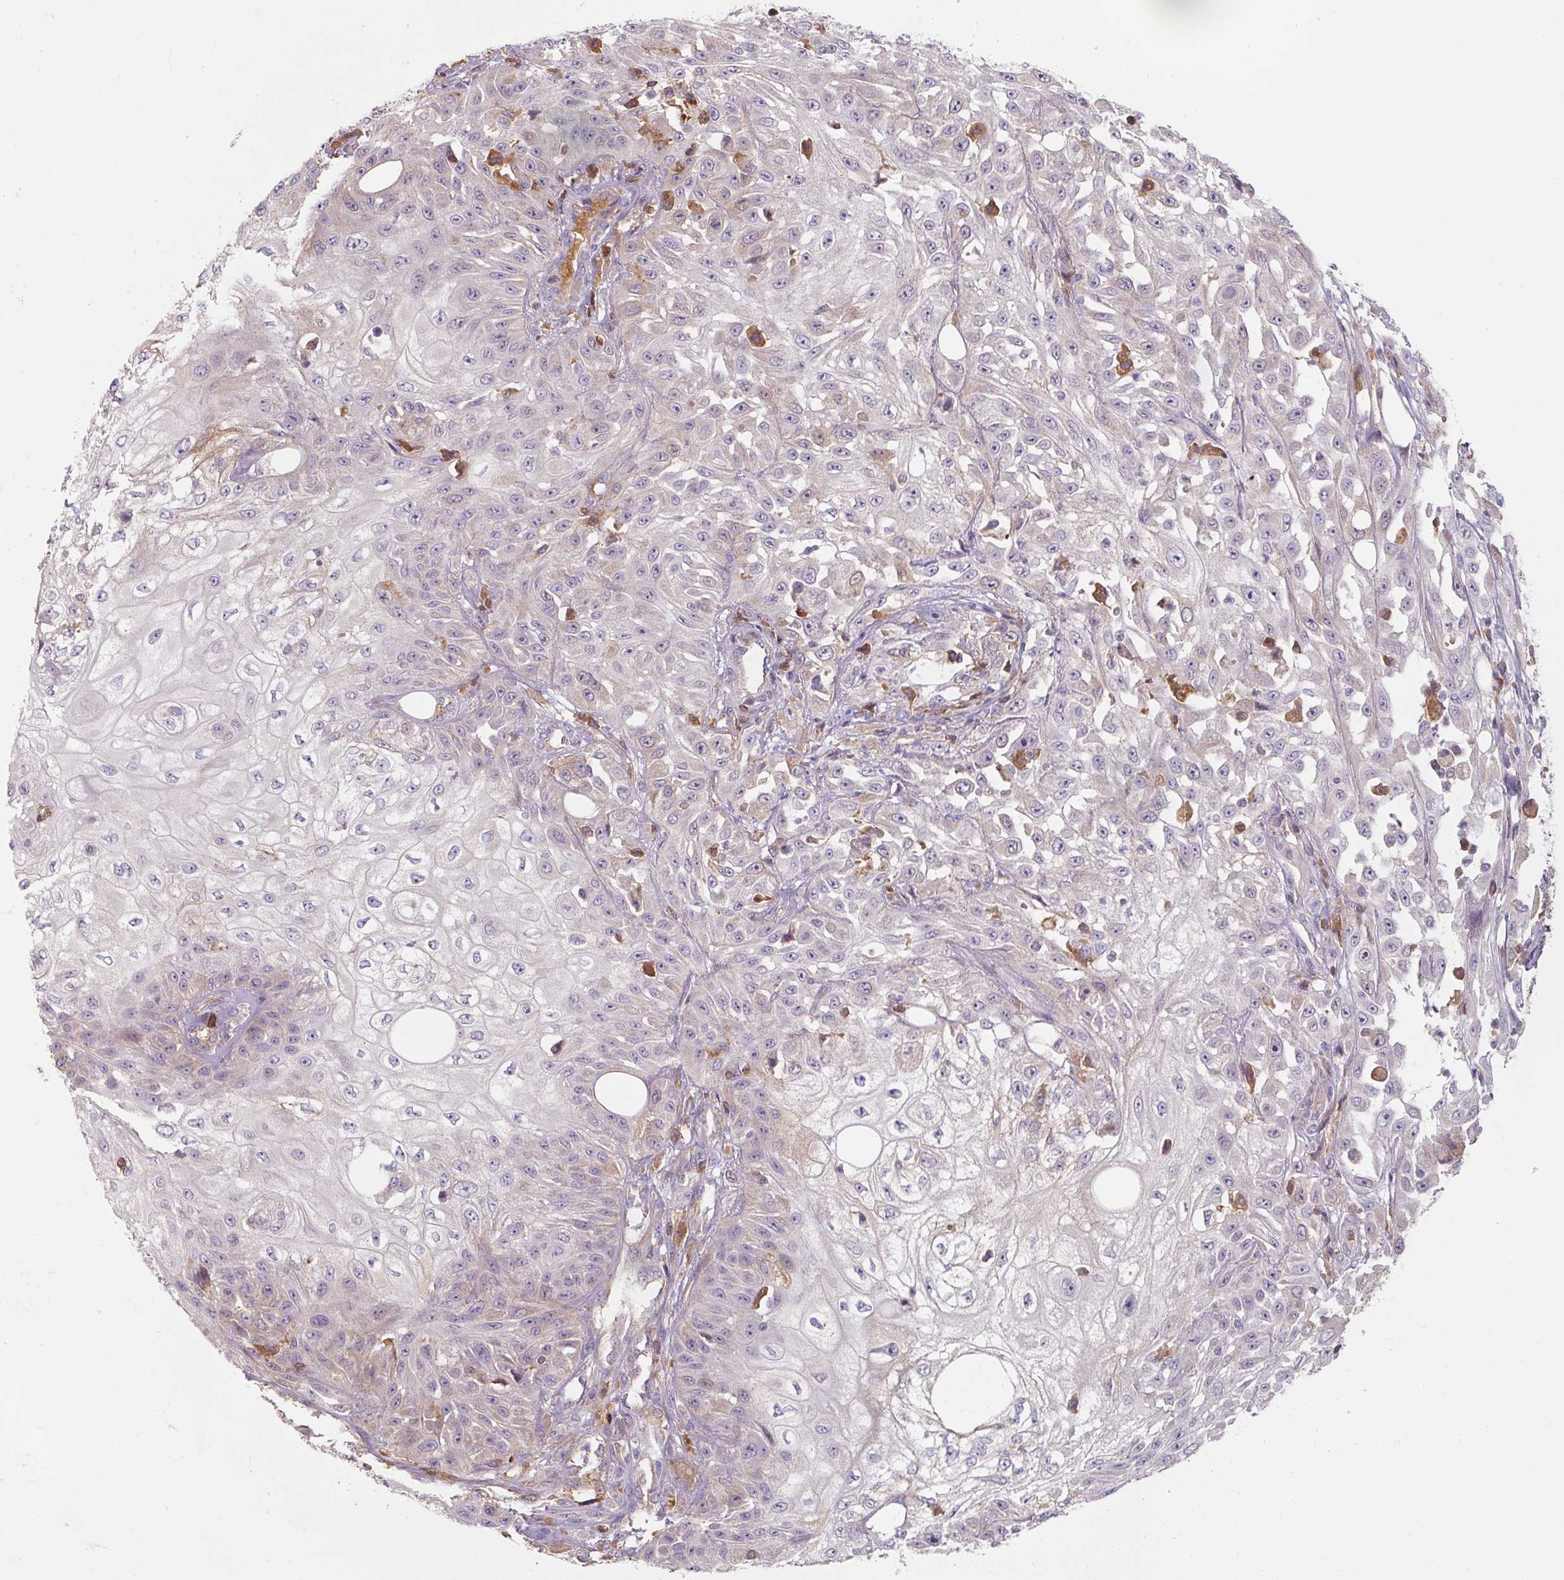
{"staining": {"intensity": "negative", "quantity": "none", "location": "none"}, "tissue": "skin cancer", "cell_type": "Tumor cells", "image_type": "cancer", "snomed": [{"axis": "morphology", "description": "Squamous cell carcinoma, NOS"}, {"axis": "morphology", "description": "Squamous cell carcinoma, metastatic, NOS"}, {"axis": "topography", "description": "Skin"}, {"axis": "topography", "description": "Lymph node"}], "caption": "Protein analysis of skin cancer reveals no significant staining in tumor cells.", "gene": "TSEN54", "patient": {"sex": "male", "age": 75}}